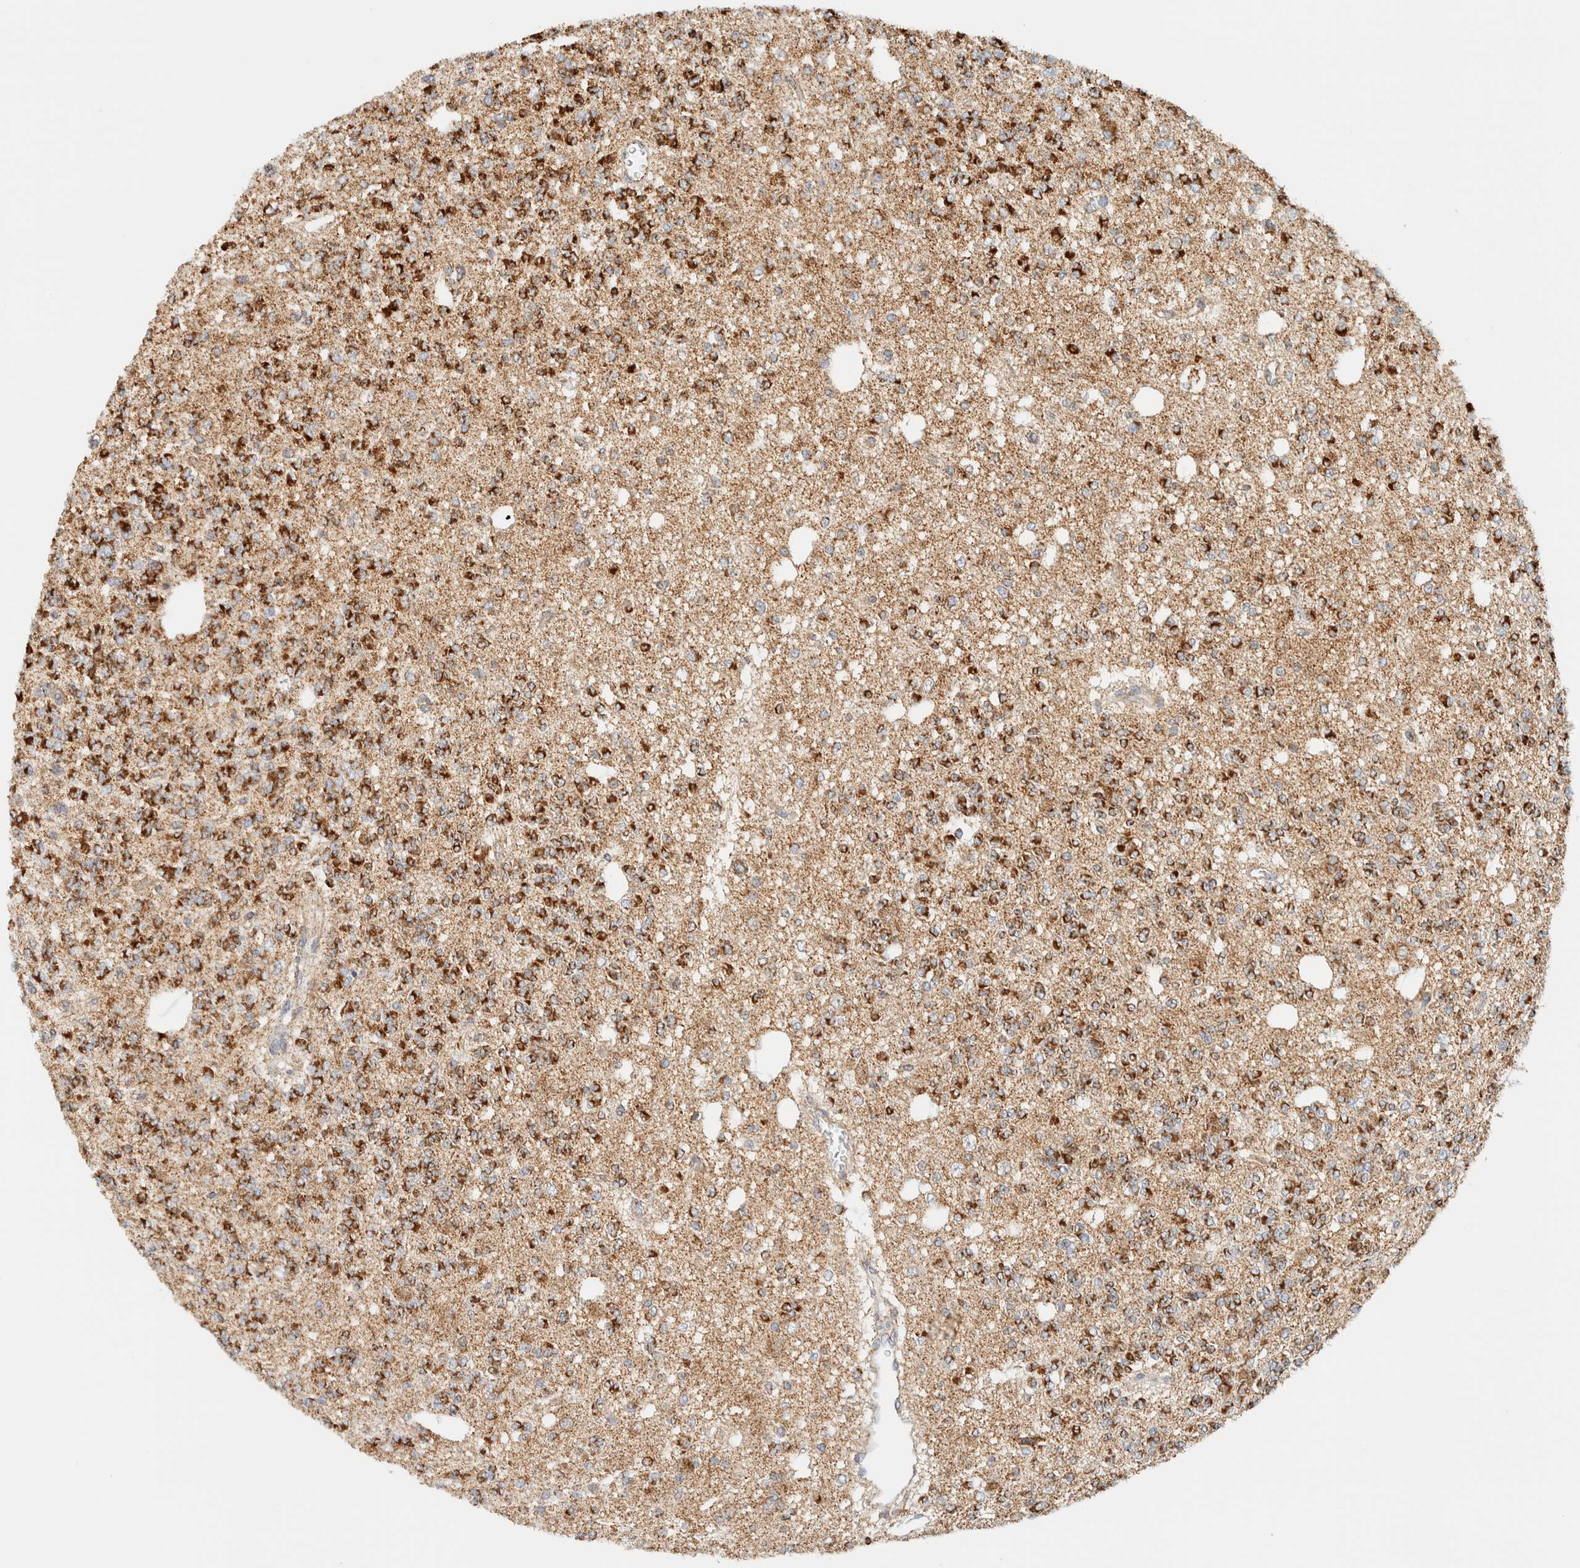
{"staining": {"intensity": "strong", "quantity": ">75%", "location": "cytoplasmic/membranous"}, "tissue": "glioma", "cell_type": "Tumor cells", "image_type": "cancer", "snomed": [{"axis": "morphology", "description": "Glioma, malignant, Low grade"}, {"axis": "topography", "description": "Brain"}], "caption": "Immunohistochemistry (IHC) (DAB (3,3'-diaminobenzidine)) staining of human glioma displays strong cytoplasmic/membranous protein expression in approximately >75% of tumor cells. (DAB (3,3'-diaminobenzidine) = brown stain, brightfield microscopy at high magnification).", "gene": "KIFAP3", "patient": {"sex": "male", "age": 38}}